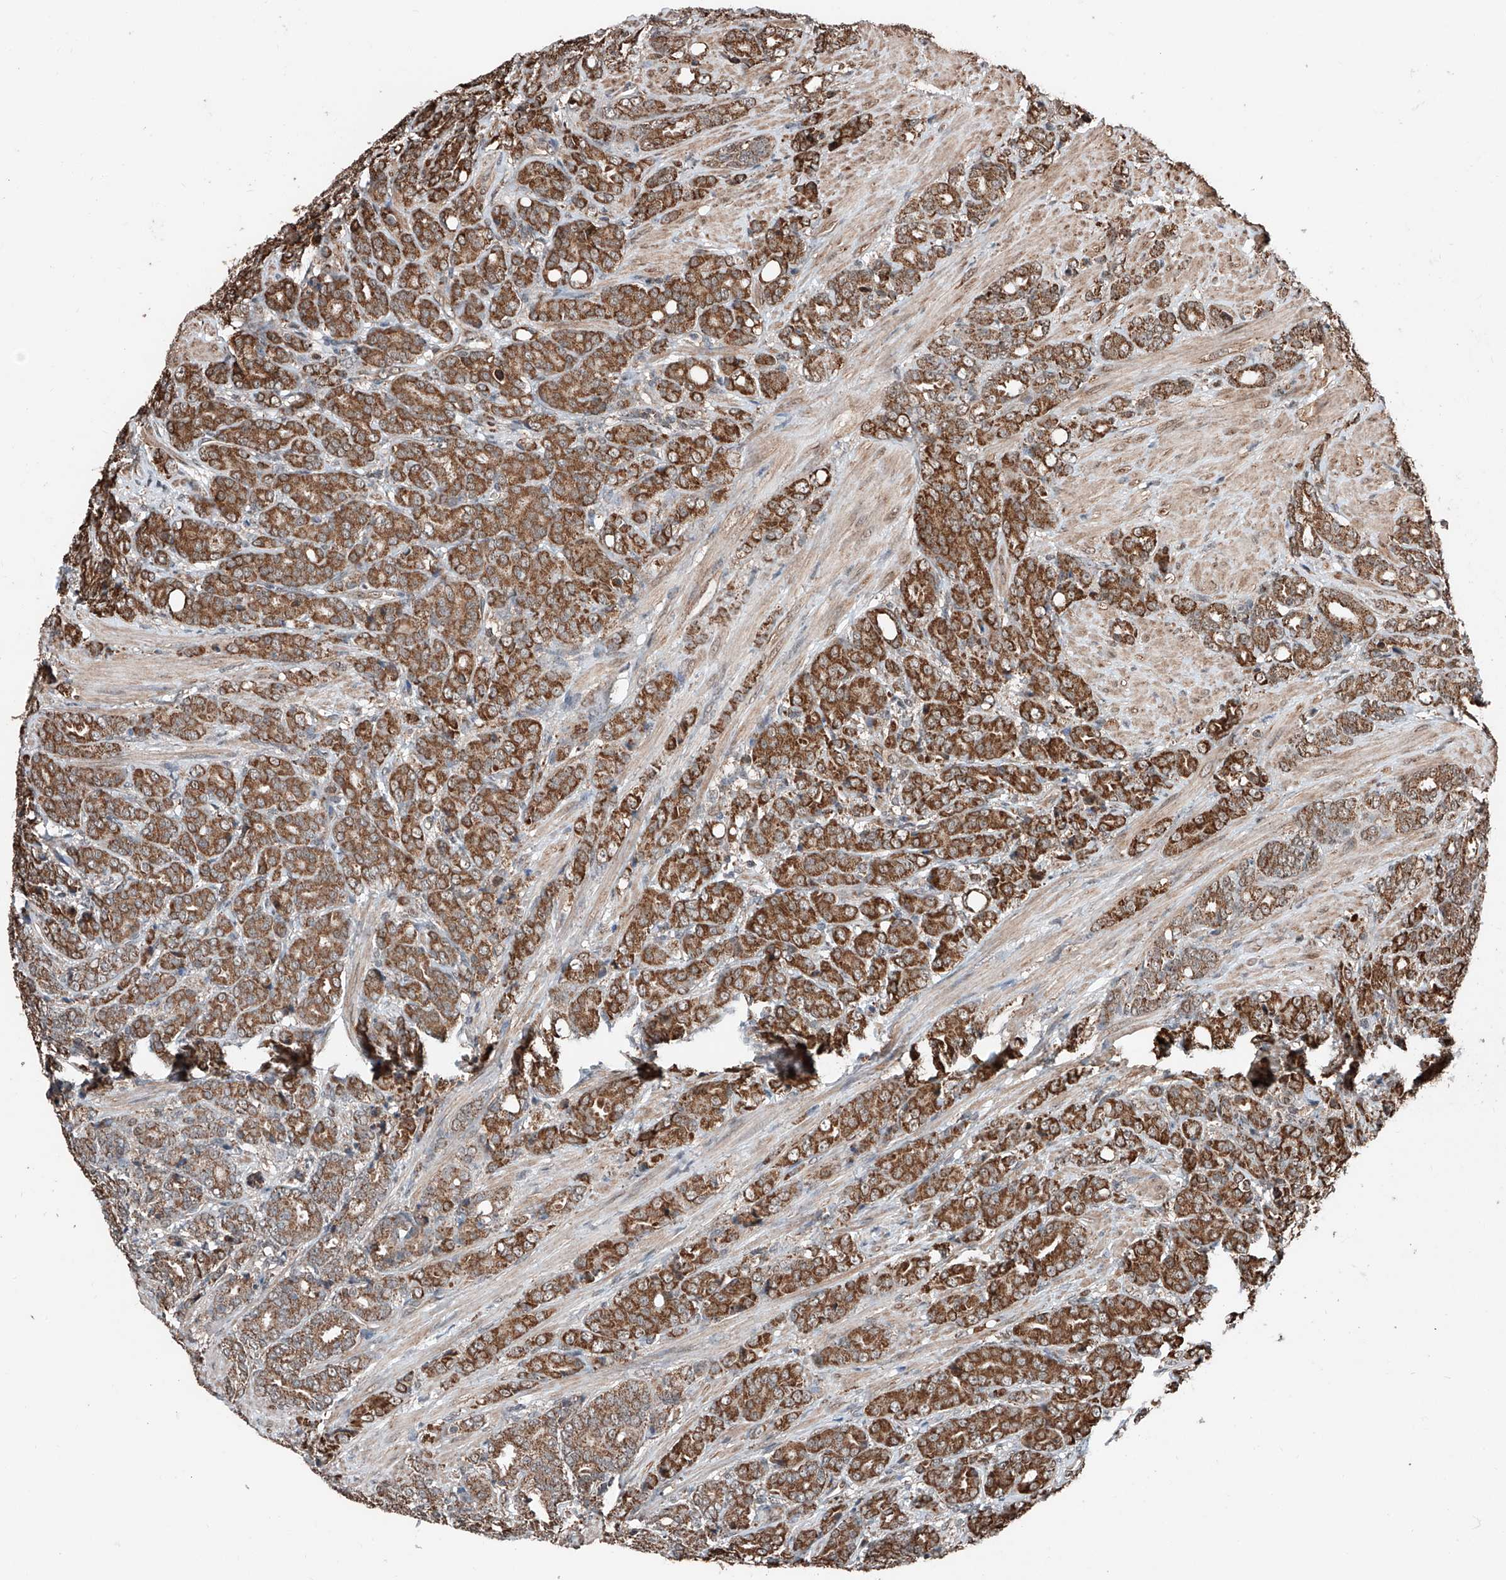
{"staining": {"intensity": "strong", "quantity": ">75%", "location": "cytoplasmic/membranous"}, "tissue": "prostate cancer", "cell_type": "Tumor cells", "image_type": "cancer", "snomed": [{"axis": "morphology", "description": "Adenocarcinoma, High grade"}, {"axis": "topography", "description": "Prostate"}], "caption": "Immunohistochemical staining of human prostate high-grade adenocarcinoma reveals strong cytoplasmic/membranous protein expression in approximately >75% of tumor cells. (DAB = brown stain, brightfield microscopy at high magnification).", "gene": "ZNF445", "patient": {"sex": "male", "age": 62}}